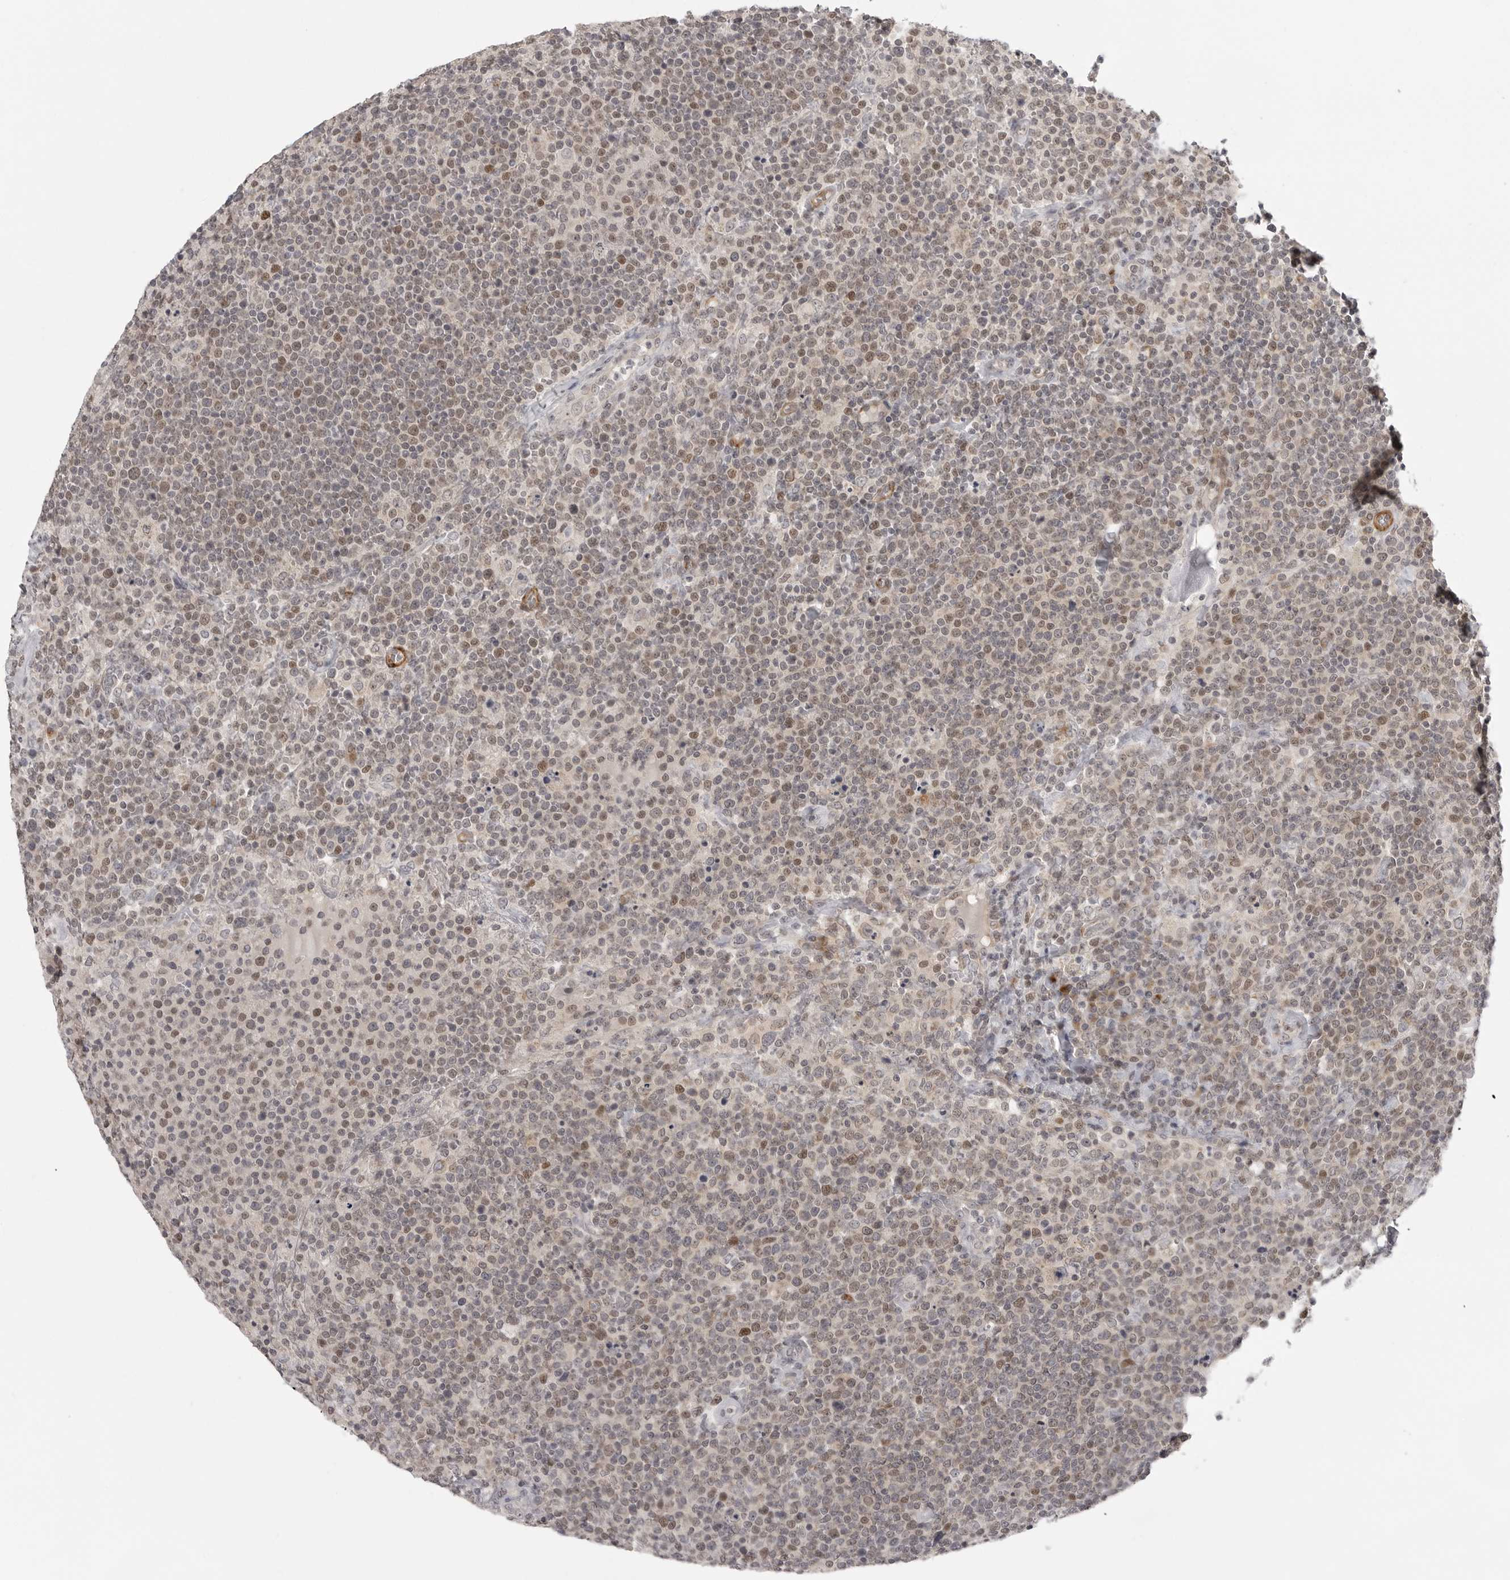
{"staining": {"intensity": "moderate", "quantity": "25%-75%", "location": "nuclear"}, "tissue": "lymphoma", "cell_type": "Tumor cells", "image_type": "cancer", "snomed": [{"axis": "morphology", "description": "Malignant lymphoma, non-Hodgkin's type, High grade"}, {"axis": "topography", "description": "Lymph node"}], "caption": "An immunohistochemistry histopathology image of tumor tissue is shown. Protein staining in brown labels moderate nuclear positivity in high-grade malignant lymphoma, non-Hodgkin's type within tumor cells.", "gene": "TUT4", "patient": {"sex": "male", "age": 61}}